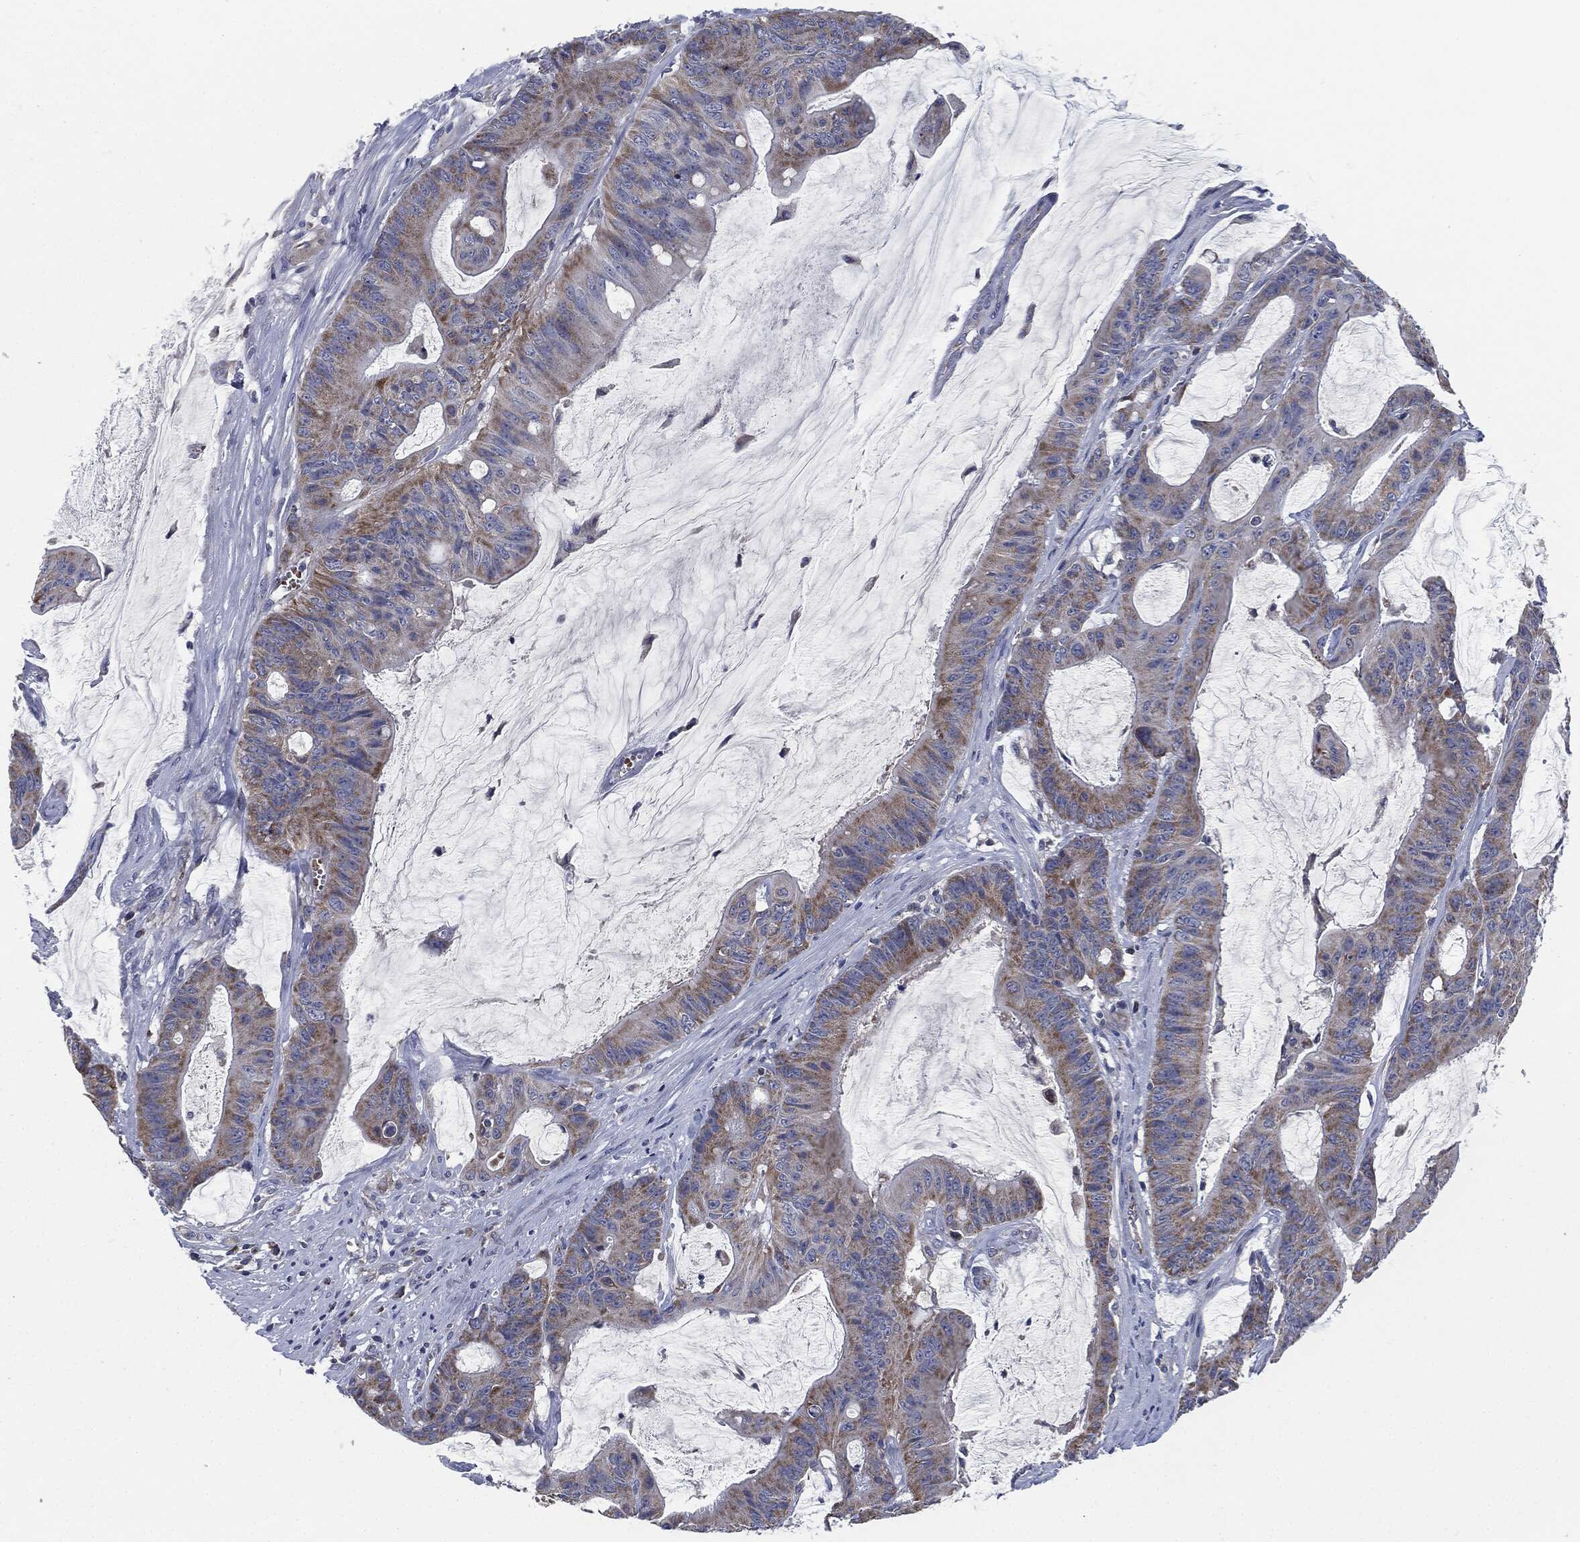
{"staining": {"intensity": "moderate", "quantity": ">75%", "location": "cytoplasmic/membranous"}, "tissue": "colorectal cancer", "cell_type": "Tumor cells", "image_type": "cancer", "snomed": [{"axis": "morphology", "description": "Adenocarcinoma, NOS"}, {"axis": "topography", "description": "Colon"}], "caption": "Immunohistochemistry image of neoplastic tissue: human colorectal adenocarcinoma stained using immunohistochemistry (IHC) reveals medium levels of moderate protein expression localized specifically in the cytoplasmic/membranous of tumor cells, appearing as a cytoplasmic/membranous brown color.", "gene": "SIGLEC9", "patient": {"sex": "female", "age": 69}}